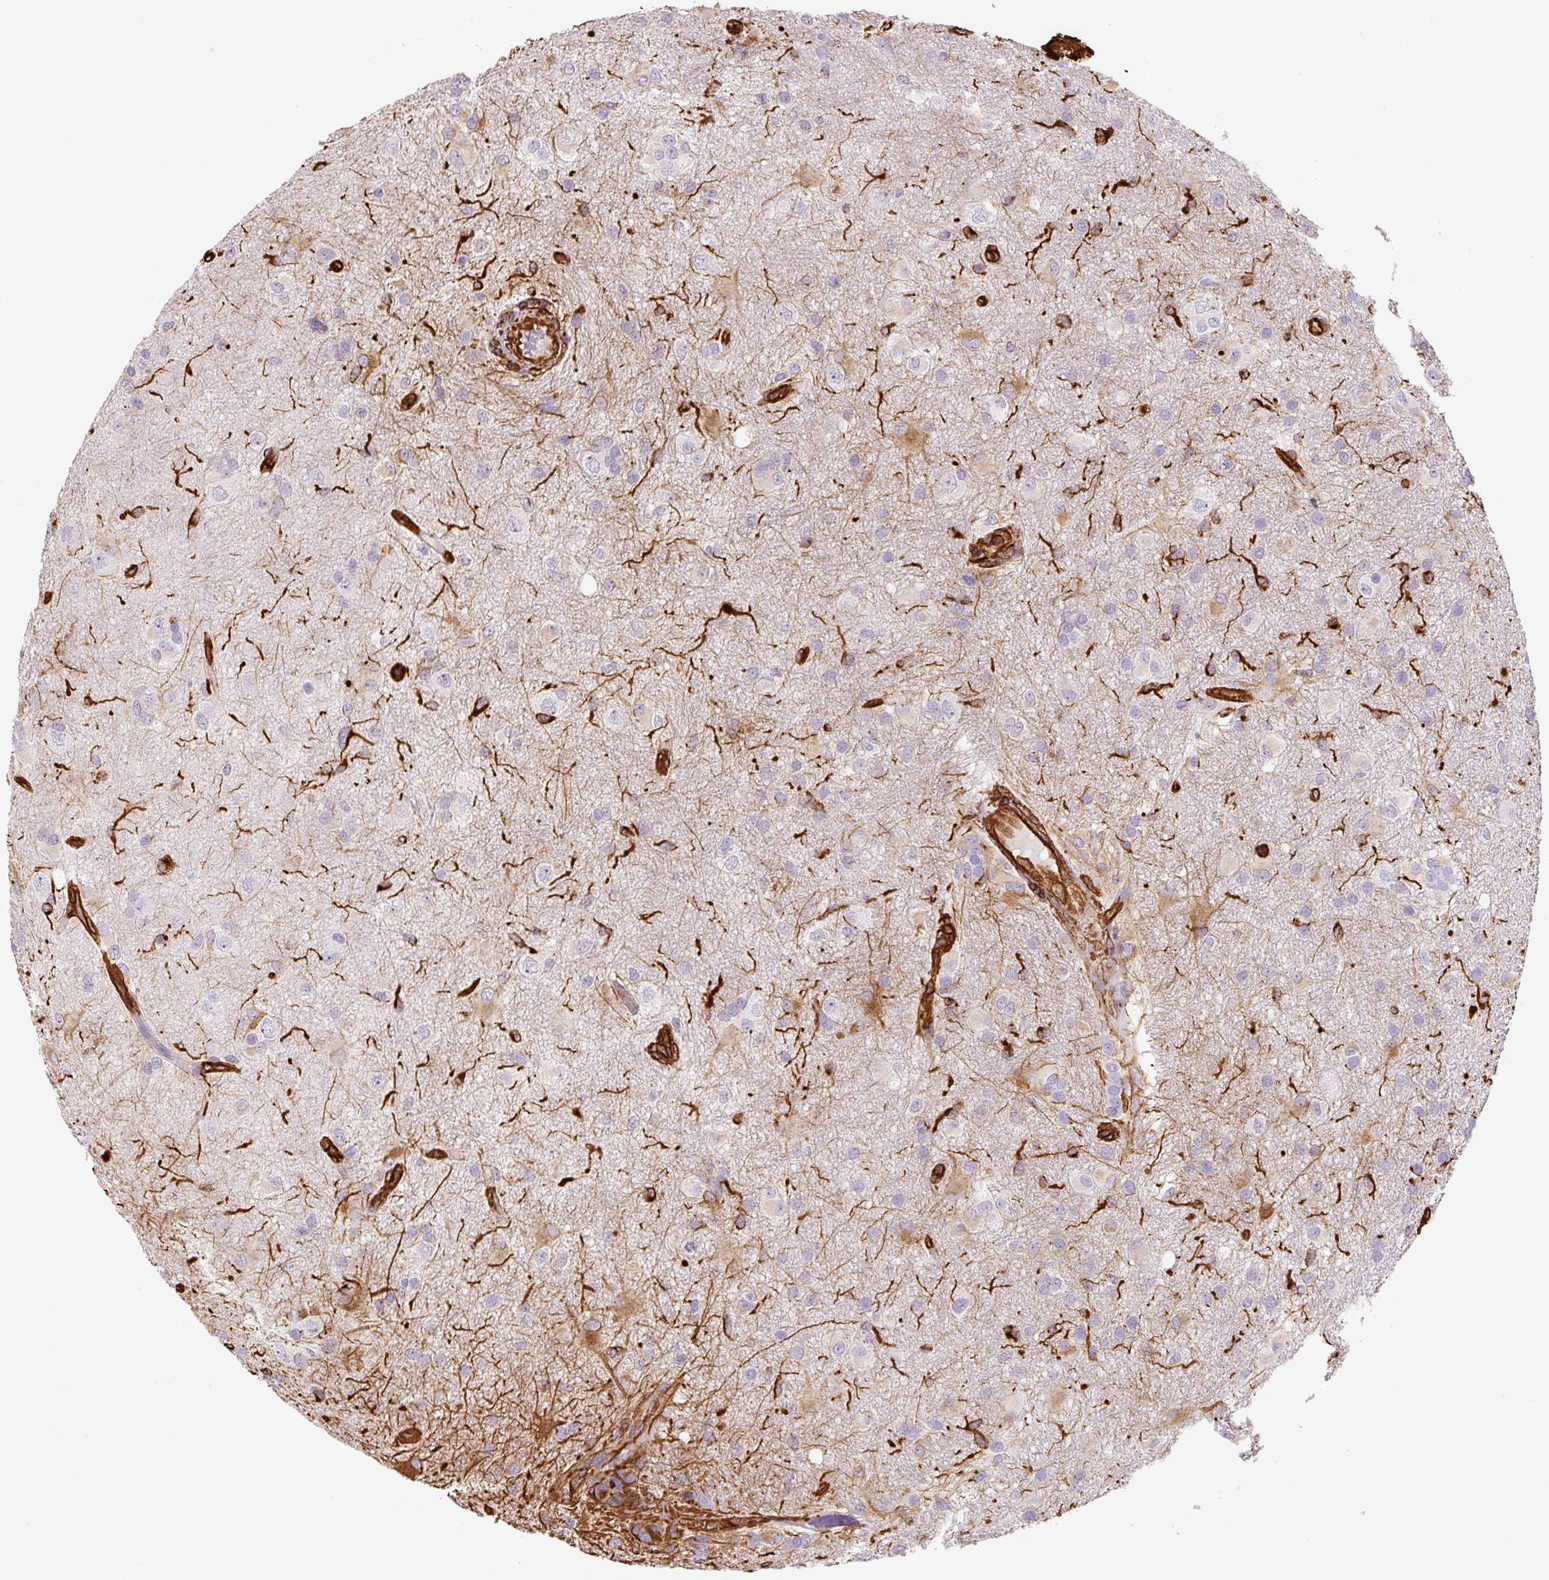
{"staining": {"intensity": "negative", "quantity": "none", "location": "none"}, "tissue": "glioma", "cell_type": "Tumor cells", "image_type": "cancer", "snomed": [{"axis": "morphology", "description": "Glioma, malignant, High grade"}, {"axis": "topography", "description": "Brain"}], "caption": "IHC of glioma exhibits no expression in tumor cells.", "gene": "VIM", "patient": {"sex": "male", "age": 53}}